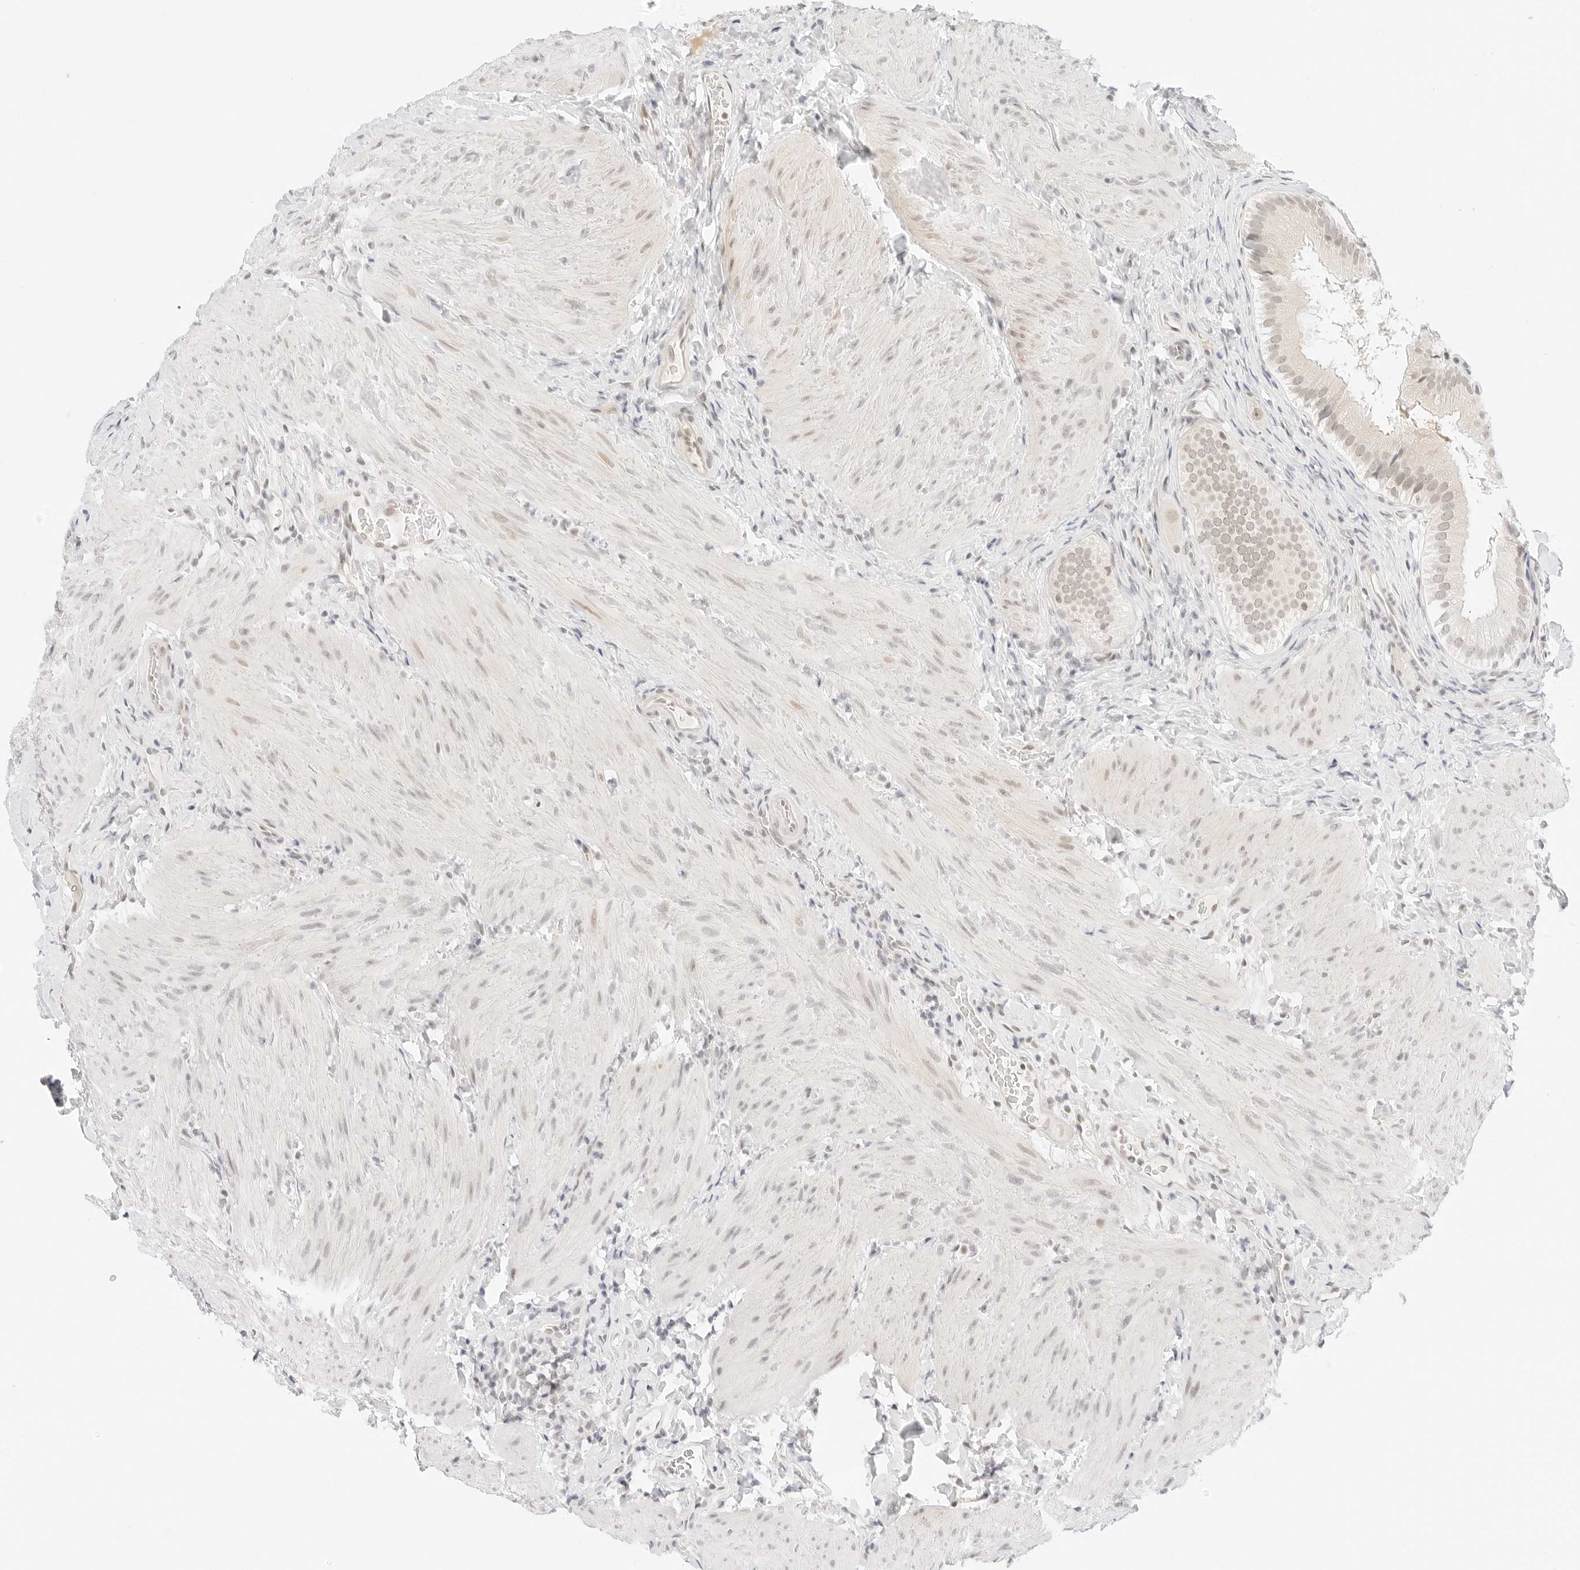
{"staining": {"intensity": "weak", "quantity": "25%-75%", "location": "cytoplasmic/membranous,nuclear"}, "tissue": "gallbladder", "cell_type": "Glandular cells", "image_type": "normal", "snomed": [{"axis": "morphology", "description": "Normal tissue, NOS"}, {"axis": "topography", "description": "Gallbladder"}], "caption": "Immunohistochemical staining of normal gallbladder demonstrates 25%-75% levels of weak cytoplasmic/membranous,nuclear protein staining in about 25%-75% of glandular cells.", "gene": "POLR3C", "patient": {"sex": "female", "age": 30}}